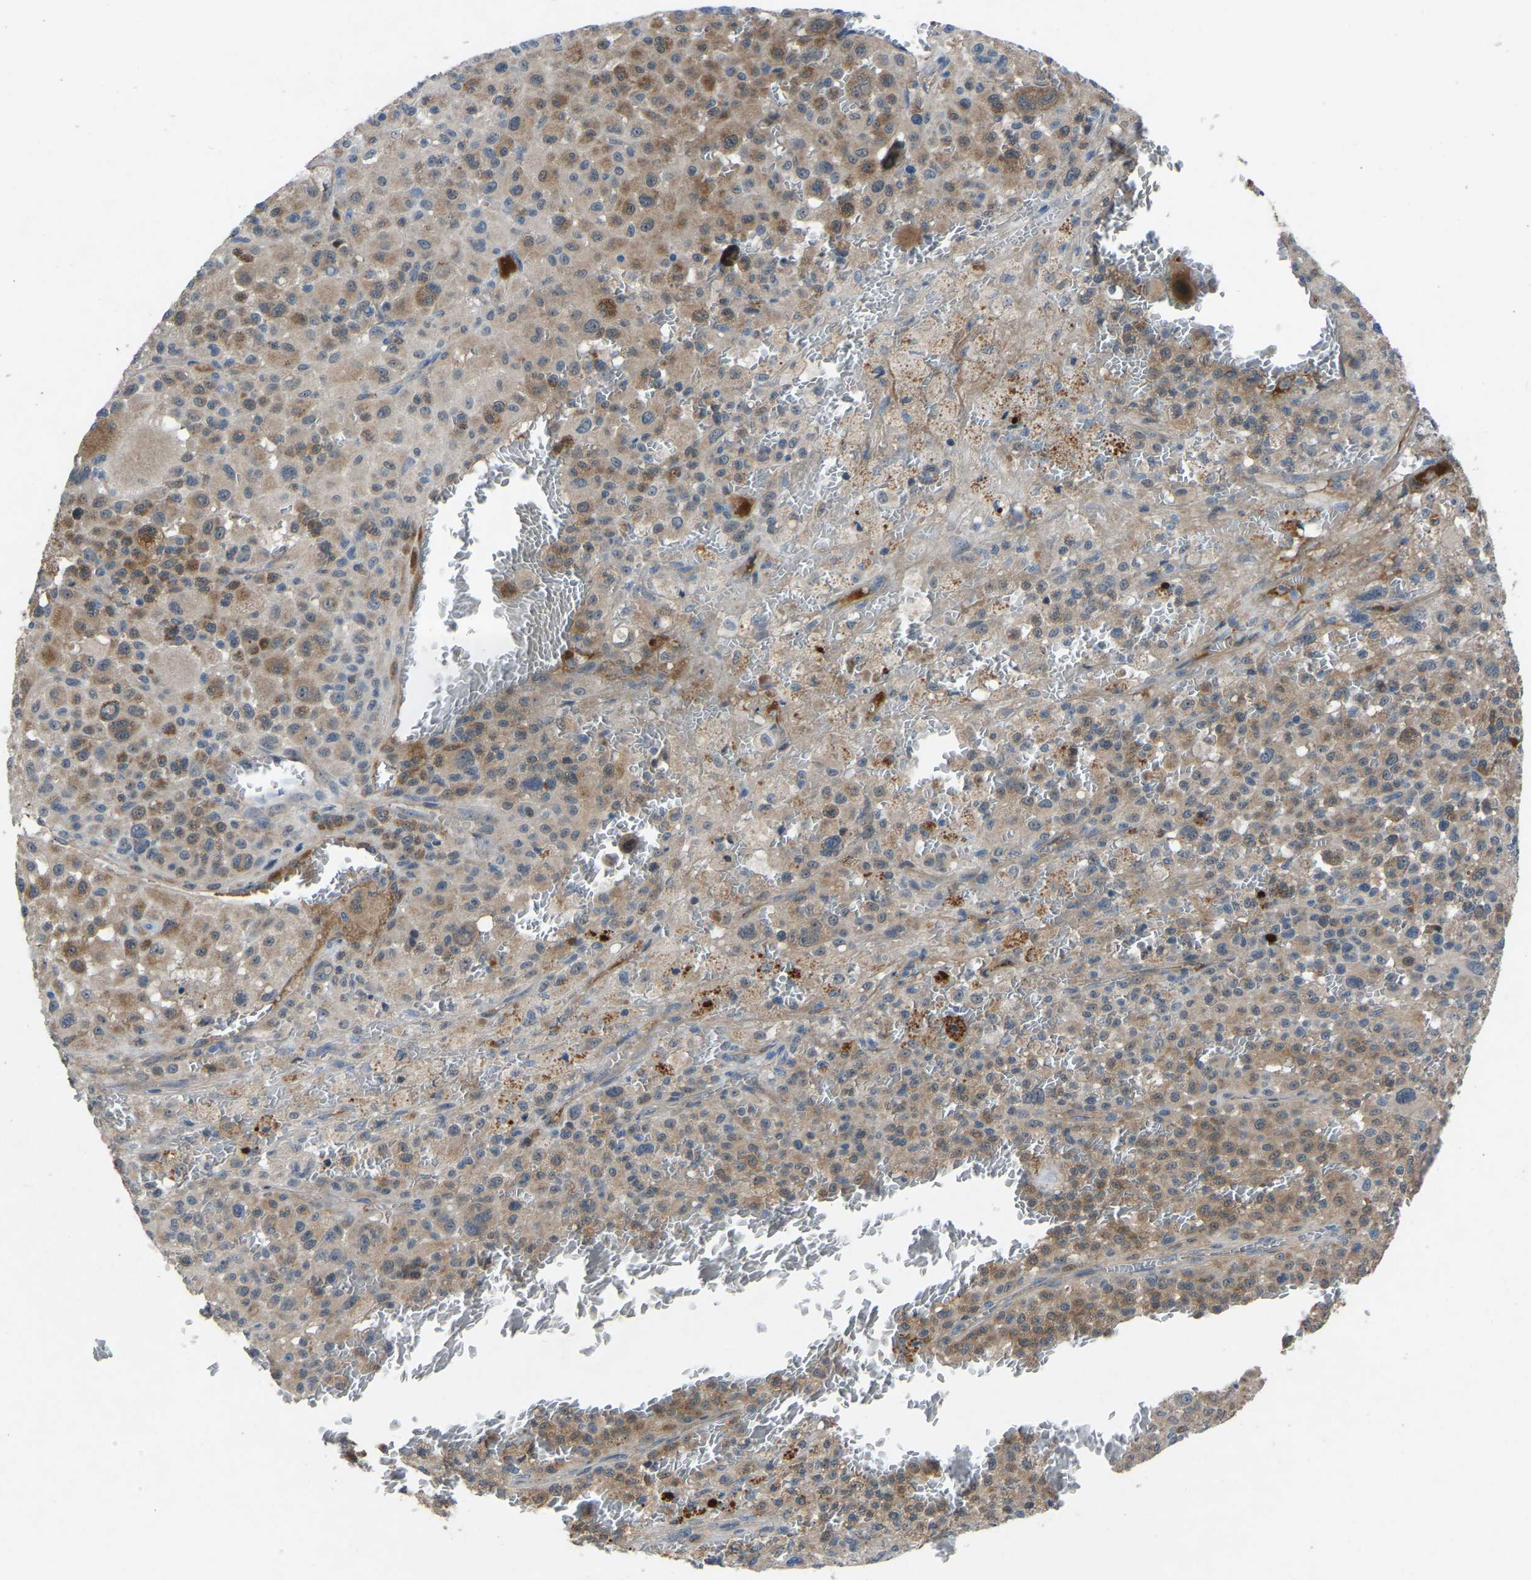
{"staining": {"intensity": "moderate", "quantity": ">75%", "location": "cytoplasmic/membranous"}, "tissue": "melanoma", "cell_type": "Tumor cells", "image_type": "cancer", "snomed": [{"axis": "morphology", "description": "Malignant melanoma, Metastatic site"}, {"axis": "topography", "description": "Skin"}], "caption": "IHC of human melanoma reveals medium levels of moderate cytoplasmic/membranous staining in approximately >75% of tumor cells. The protein is shown in brown color, while the nuclei are stained blue.", "gene": "FHIT", "patient": {"sex": "female", "age": 74}}